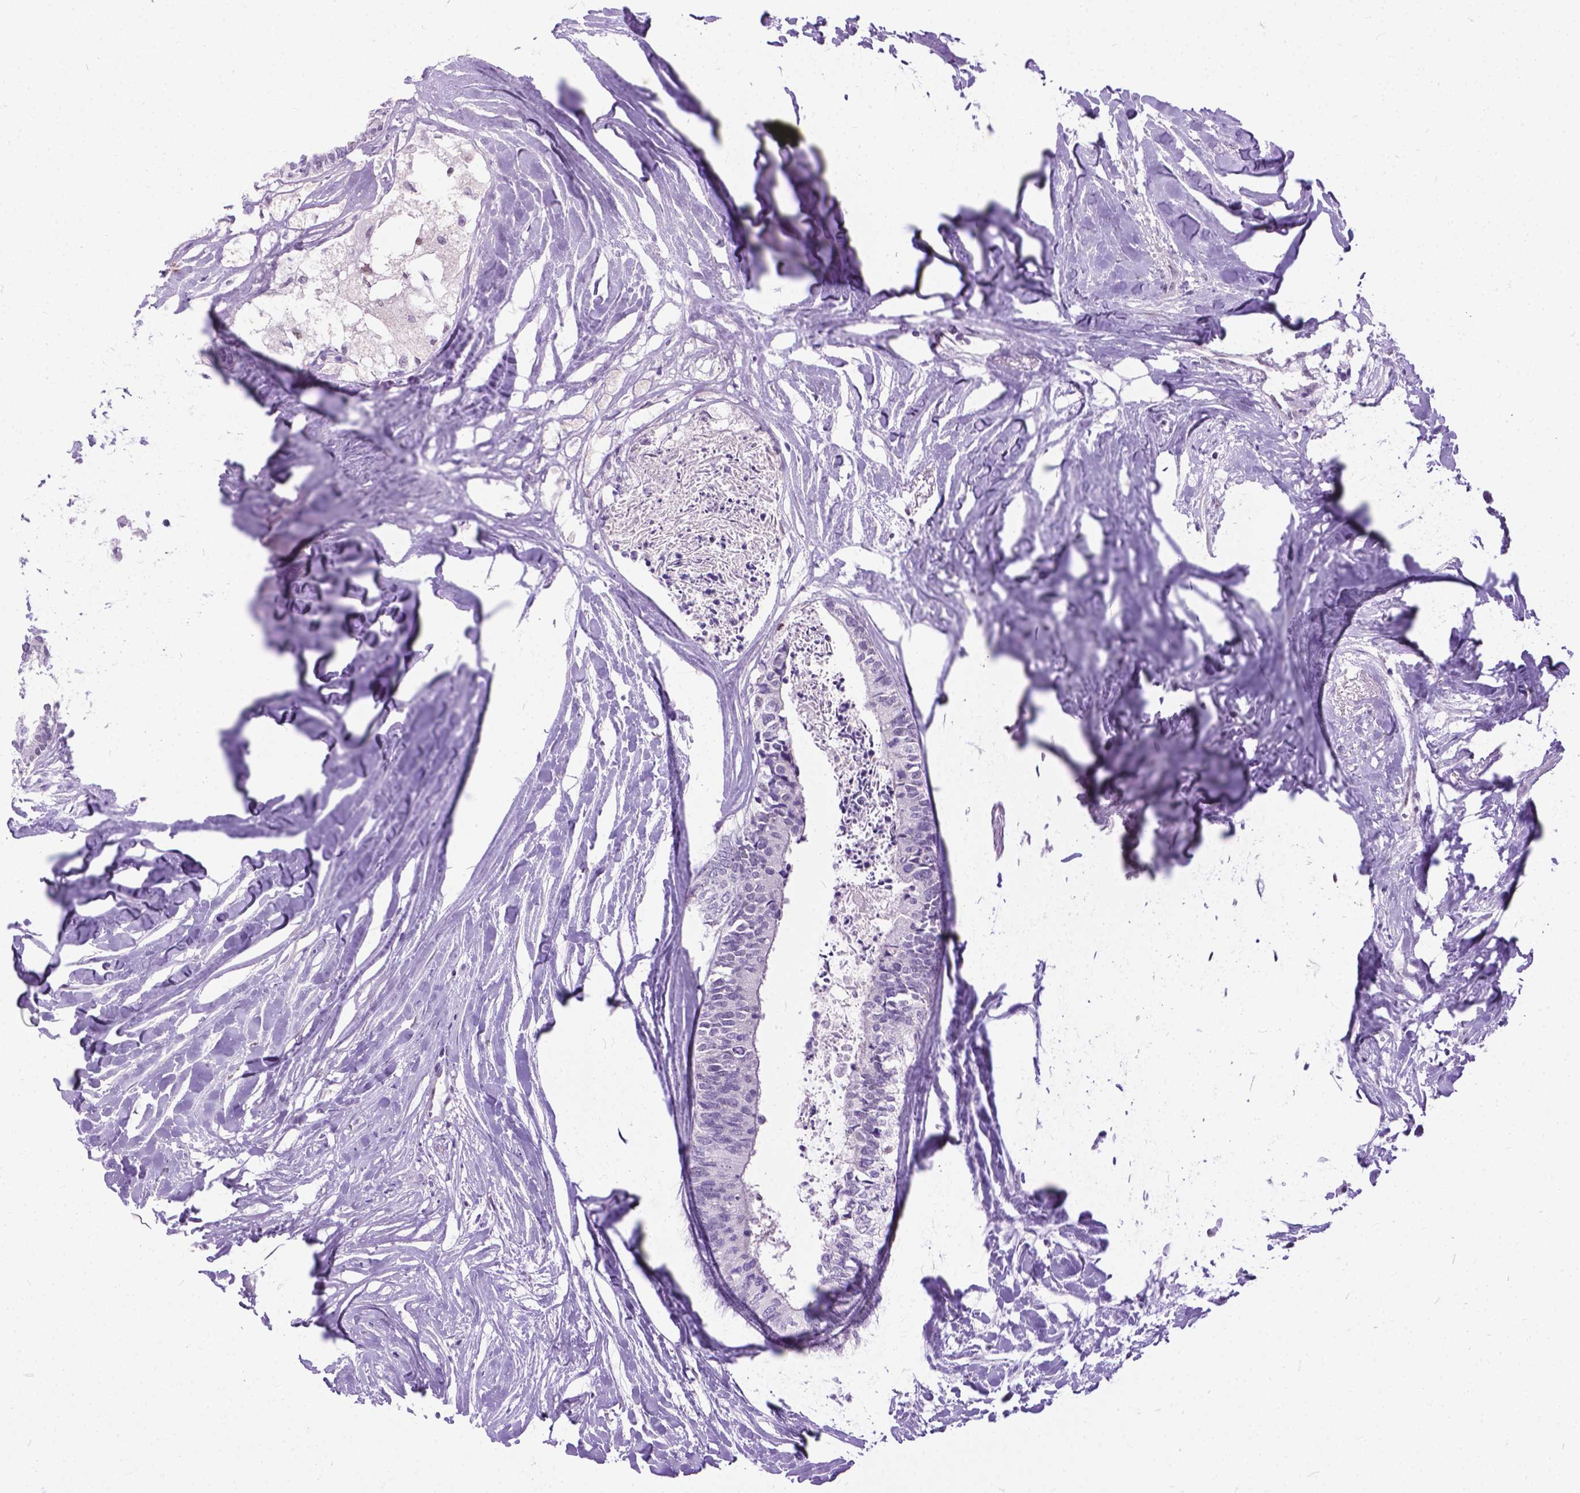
{"staining": {"intensity": "negative", "quantity": "none", "location": "none"}, "tissue": "colorectal cancer", "cell_type": "Tumor cells", "image_type": "cancer", "snomed": [{"axis": "morphology", "description": "Adenocarcinoma, NOS"}, {"axis": "topography", "description": "Colon"}, {"axis": "topography", "description": "Rectum"}], "caption": "Tumor cells show no significant protein expression in adenocarcinoma (colorectal).", "gene": "APCDD1L", "patient": {"sex": "male", "age": 57}}